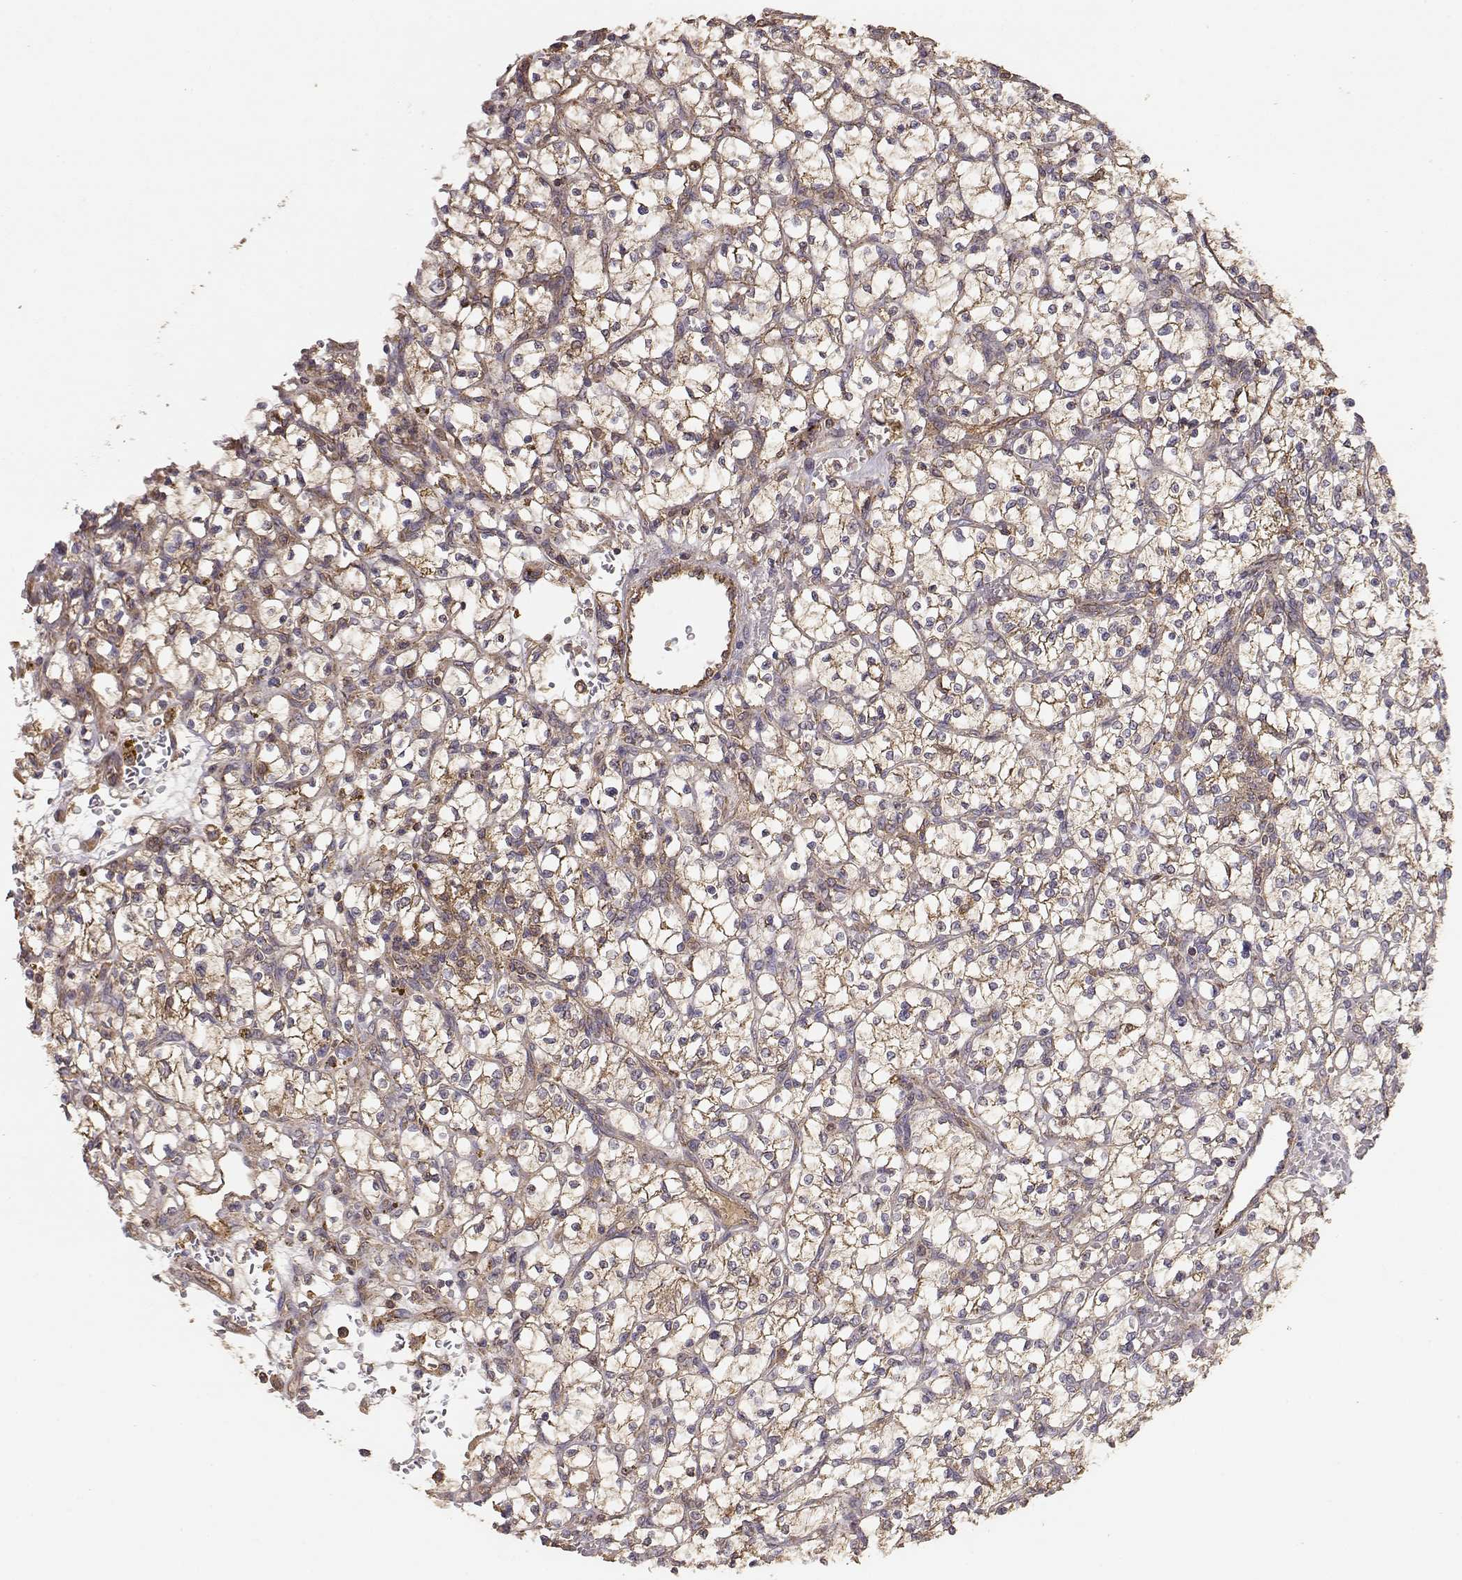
{"staining": {"intensity": "moderate", "quantity": ">75%", "location": "cytoplasmic/membranous"}, "tissue": "renal cancer", "cell_type": "Tumor cells", "image_type": "cancer", "snomed": [{"axis": "morphology", "description": "Adenocarcinoma, NOS"}, {"axis": "topography", "description": "Kidney"}], "caption": "Approximately >75% of tumor cells in human renal cancer (adenocarcinoma) demonstrate moderate cytoplasmic/membranous protein staining as visualized by brown immunohistochemical staining.", "gene": "TARS3", "patient": {"sex": "female", "age": 64}}